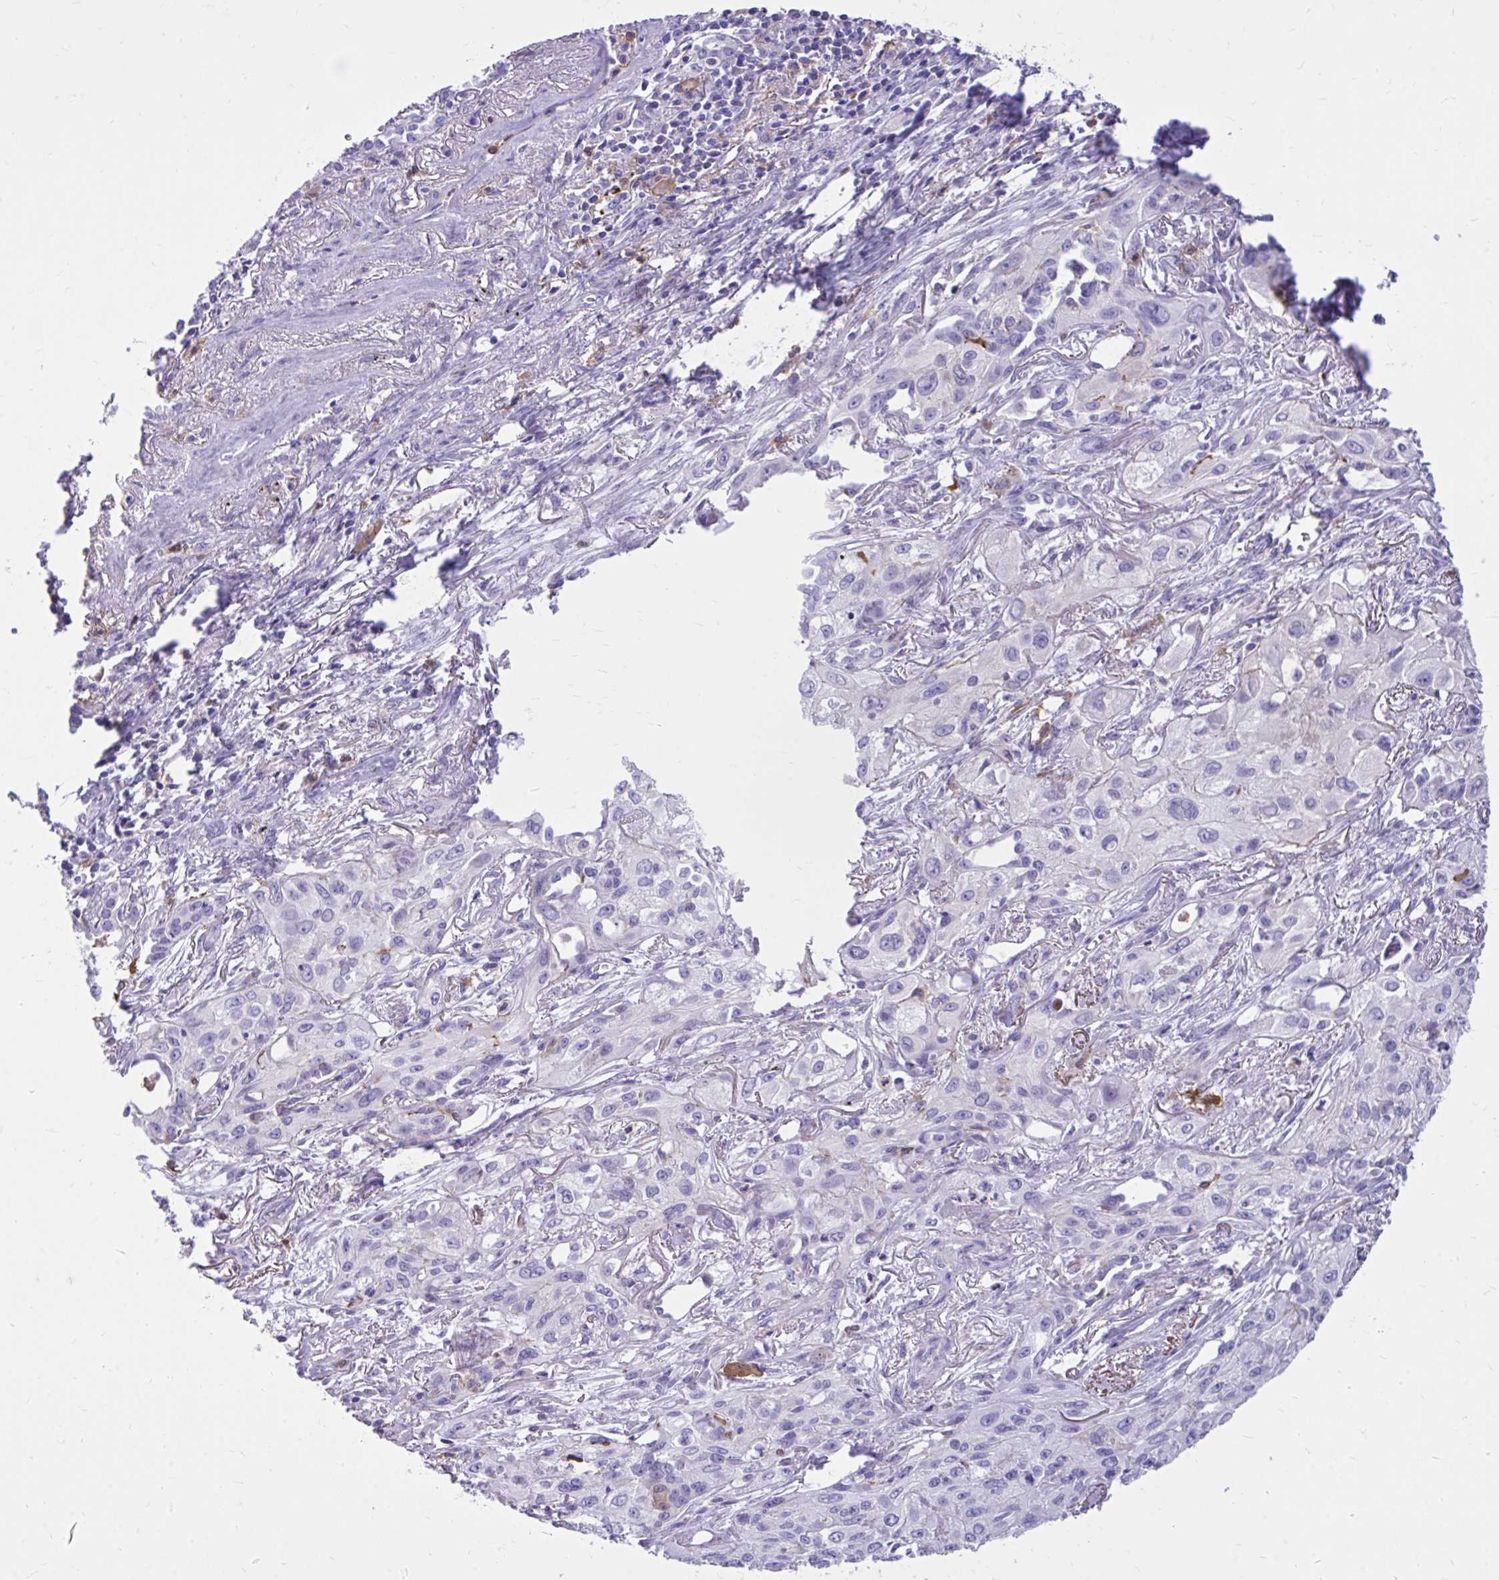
{"staining": {"intensity": "negative", "quantity": "none", "location": "none"}, "tissue": "lung cancer", "cell_type": "Tumor cells", "image_type": "cancer", "snomed": [{"axis": "morphology", "description": "Squamous cell carcinoma, NOS"}, {"axis": "topography", "description": "Lung"}], "caption": "A high-resolution micrograph shows IHC staining of lung cancer, which shows no significant positivity in tumor cells.", "gene": "TLR7", "patient": {"sex": "male", "age": 71}}